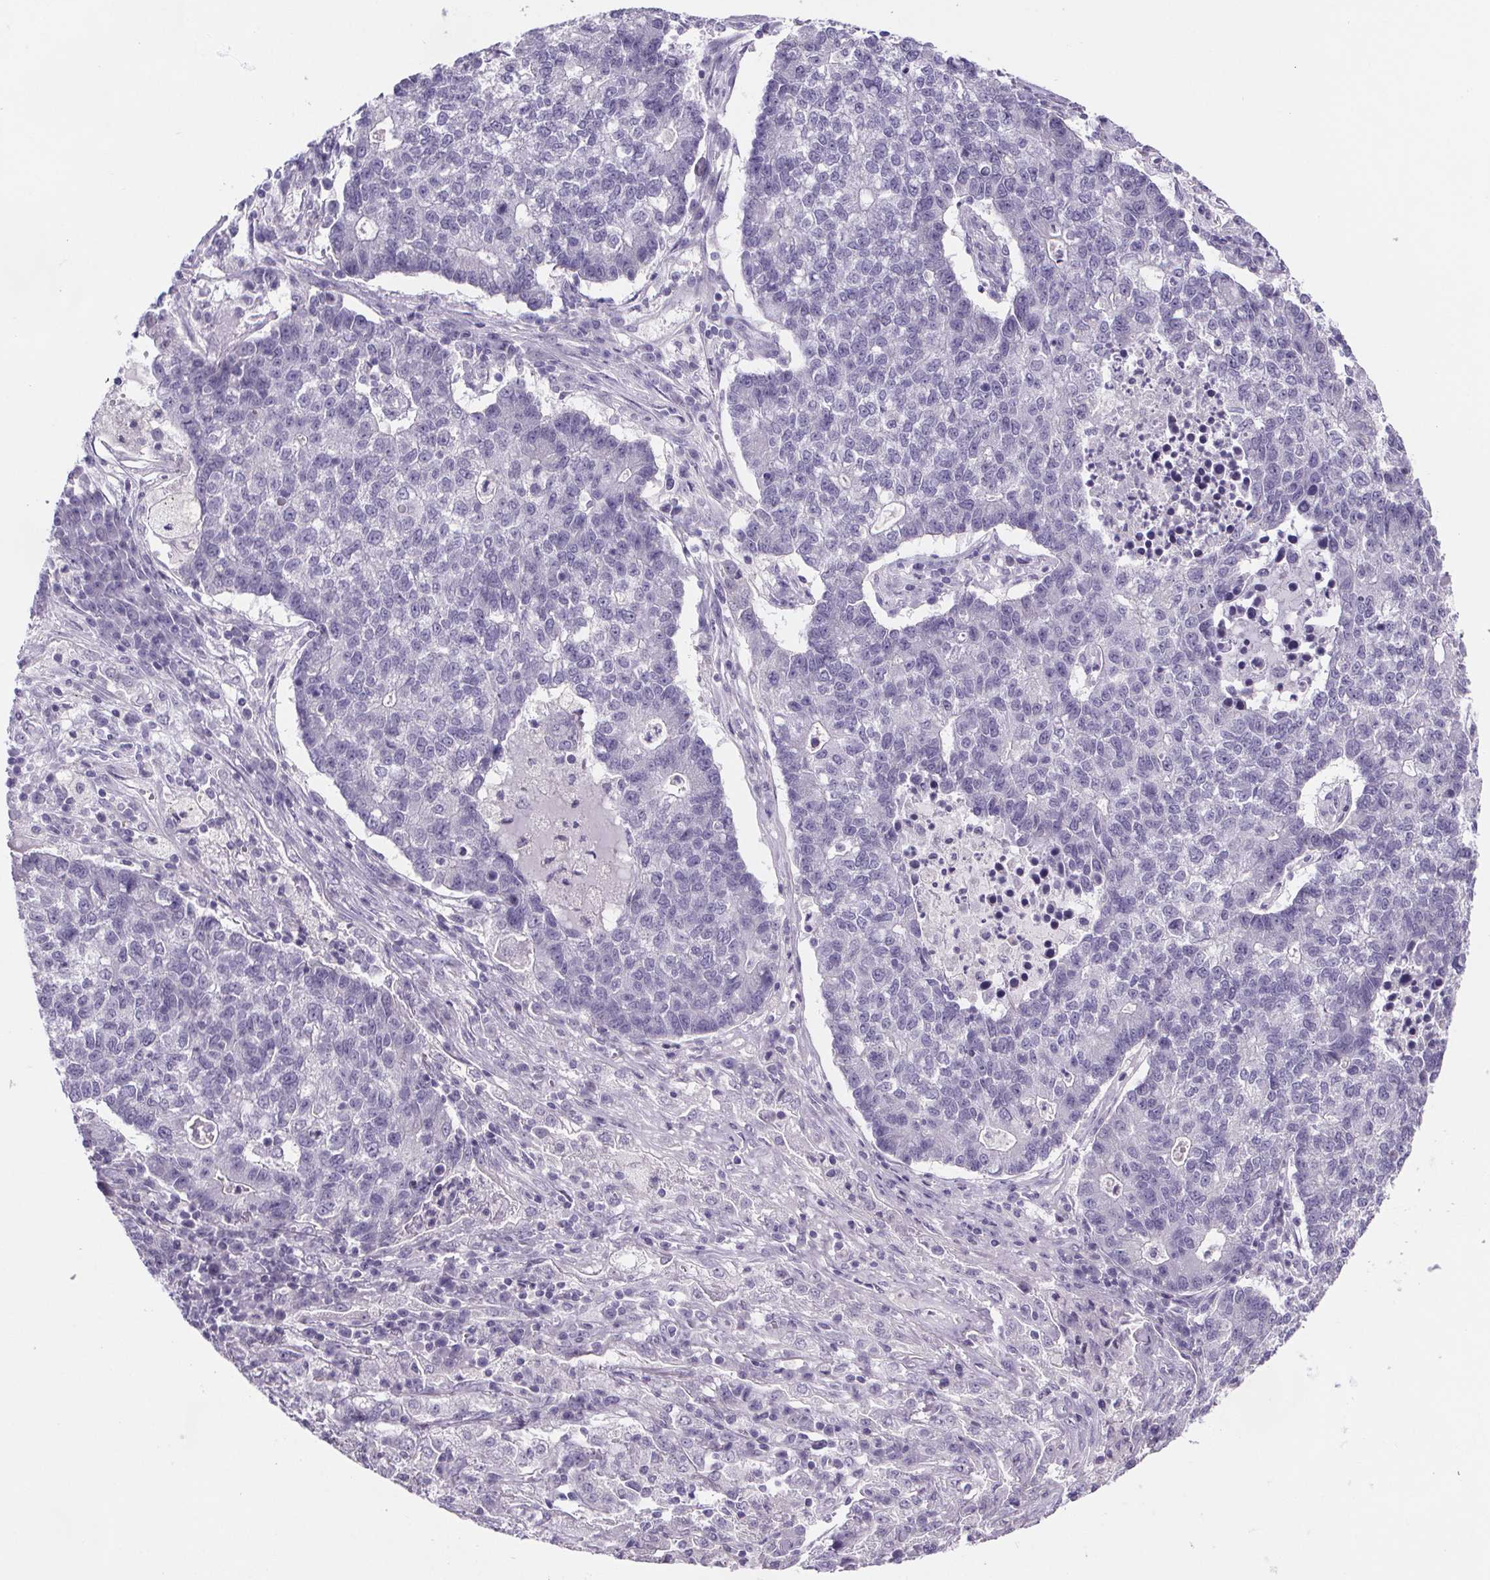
{"staining": {"intensity": "negative", "quantity": "none", "location": "none"}, "tissue": "lung cancer", "cell_type": "Tumor cells", "image_type": "cancer", "snomed": [{"axis": "morphology", "description": "Adenocarcinoma, NOS"}, {"axis": "topography", "description": "Lung"}], "caption": "Tumor cells are negative for protein expression in human lung cancer (adenocarcinoma).", "gene": "CUBN", "patient": {"sex": "male", "age": 57}}